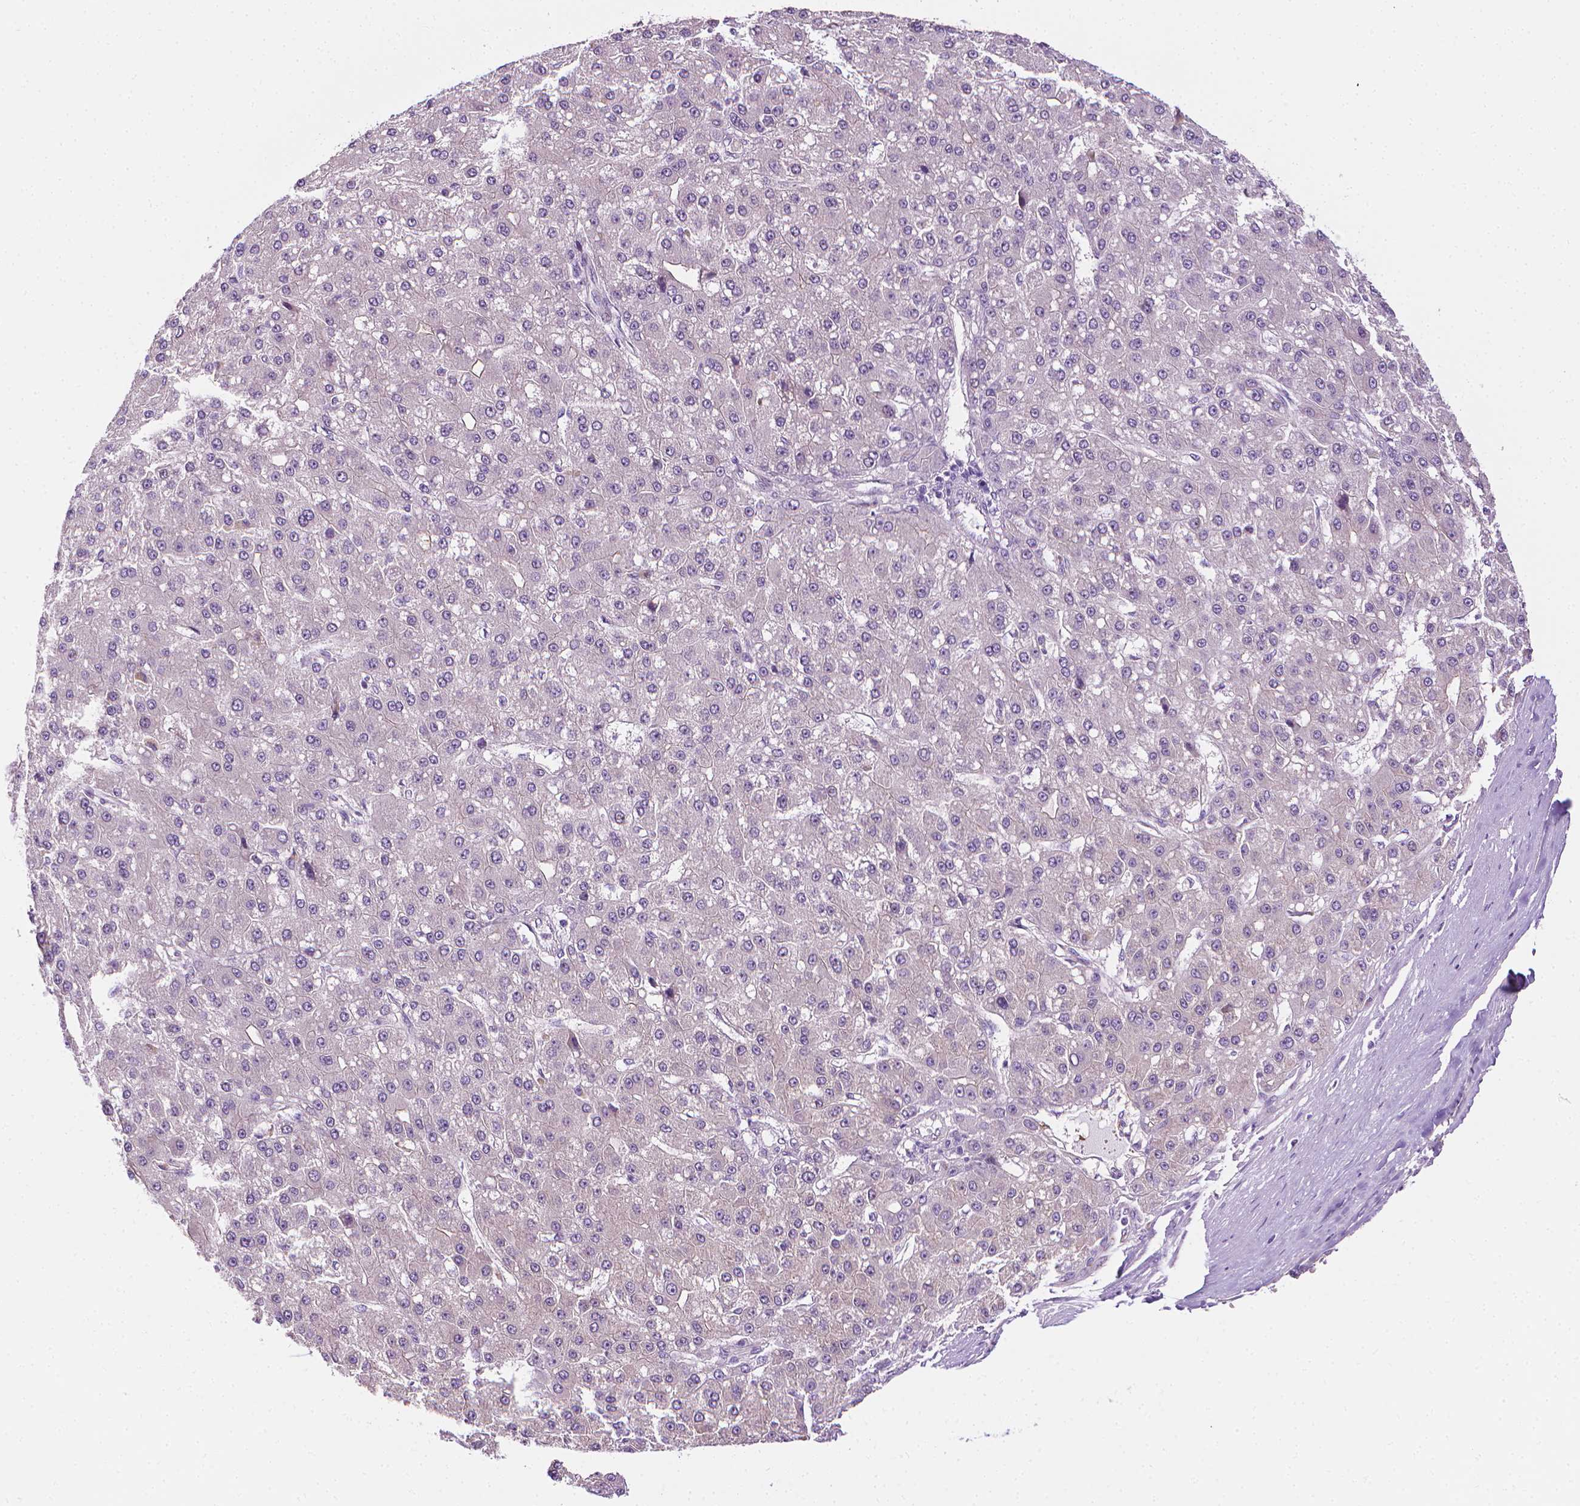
{"staining": {"intensity": "weak", "quantity": "25%-75%", "location": "cytoplasmic/membranous"}, "tissue": "liver cancer", "cell_type": "Tumor cells", "image_type": "cancer", "snomed": [{"axis": "morphology", "description": "Carcinoma, Hepatocellular, NOS"}, {"axis": "topography", "description": "Liver"}], "caption": "This histopathology image demonstrates liver cancer (hepatocellular carcinoma) stained with IHC to label a protein in brown. The cytoplasmic/membranous of tumor cells show weak positivity for the protein. Nuclei are counter-stained blue.", "gene": "MCOLN3", "patient": {"sex": "male", "age": 67}}